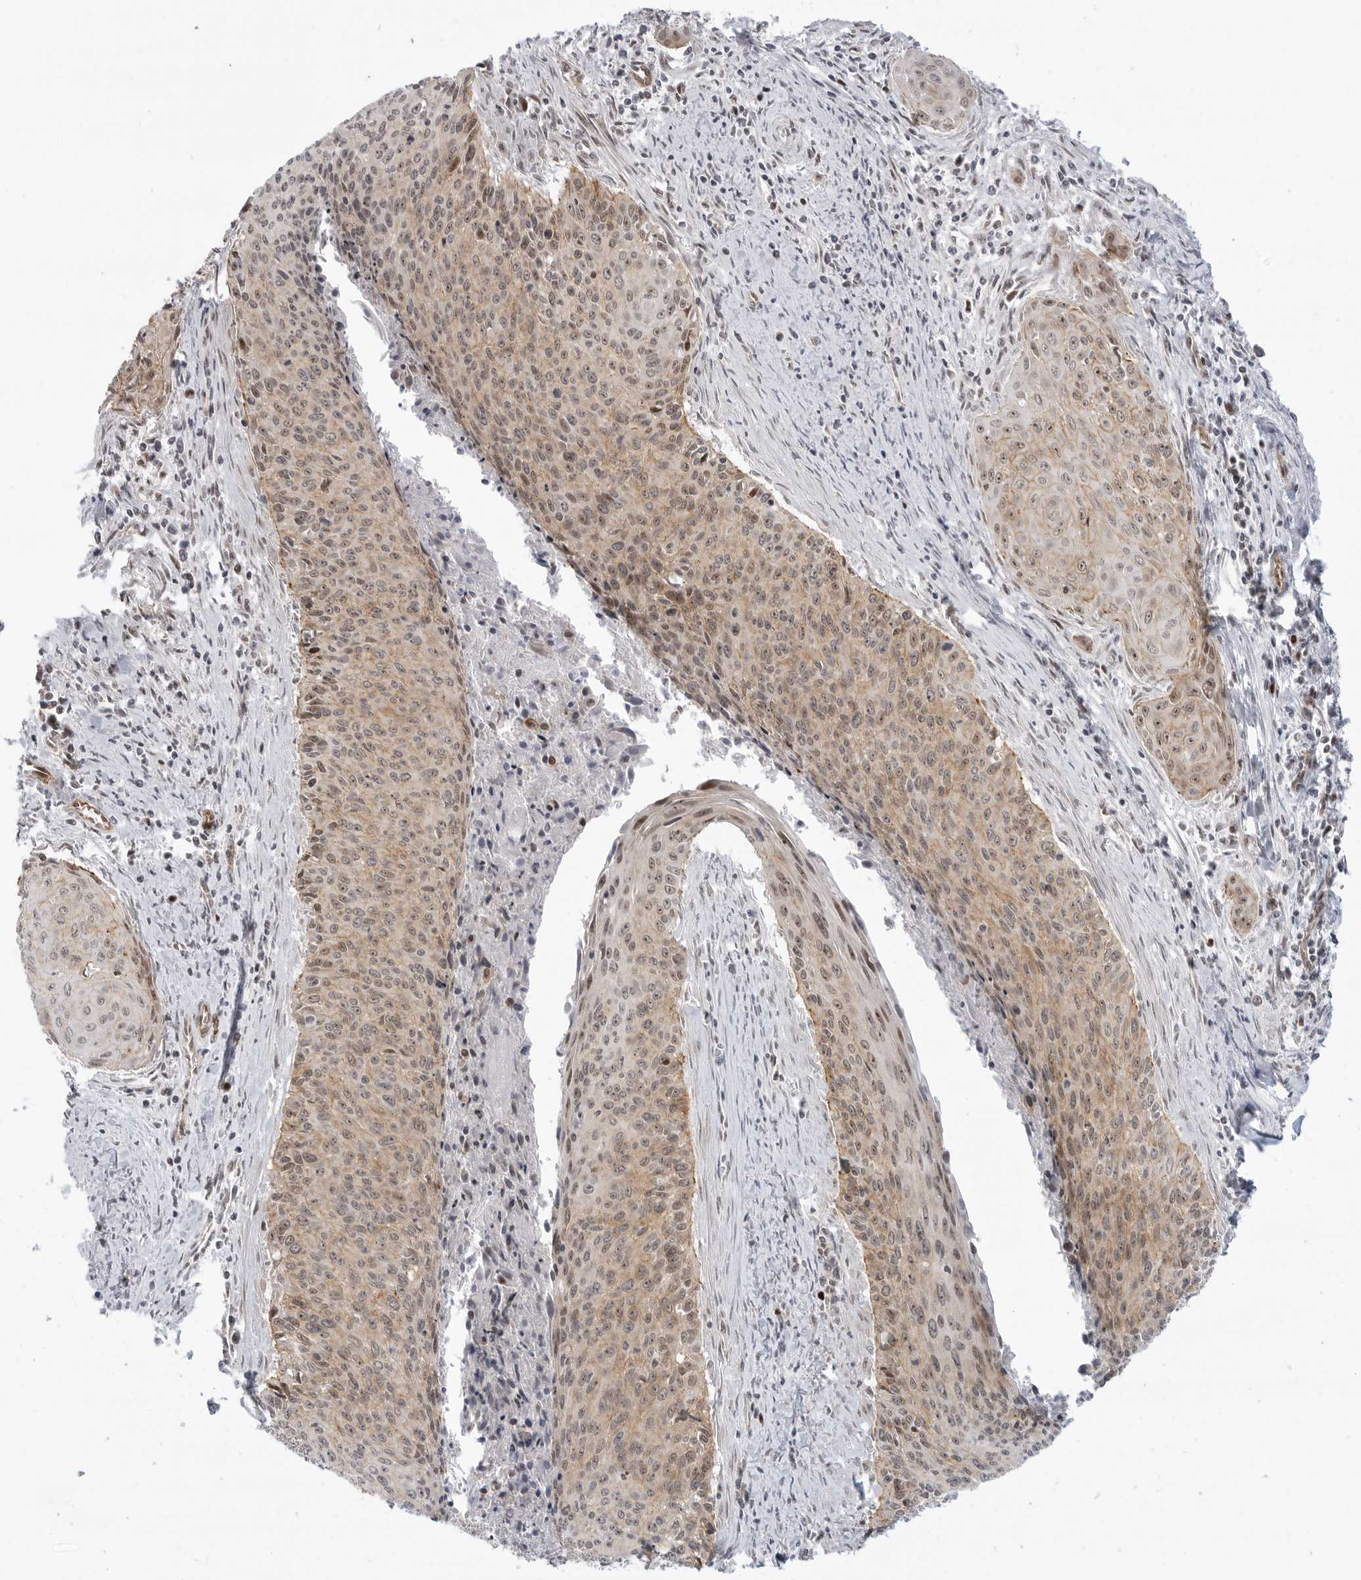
{"staining": {"intensity": "weak", "quantity": ">75%", "location": "cytoplasmic/membranous,nuclear"}, "tissue": "cervical cancer", "cell_type": "Tumor cells", "image_type": "cancer", "snomed": [{"axis": "morphology", "description": "Squamous cell carcinoma, NOS"}, {"axis": "topography", "description": "Cervix"}], "caption": "Squamous cell carcinoma (cervical) stained with a protein marker reveals weak staining in tumor cells.", "gene": "CEP295NL", "patient": {"sex": "female", "age": 55}}